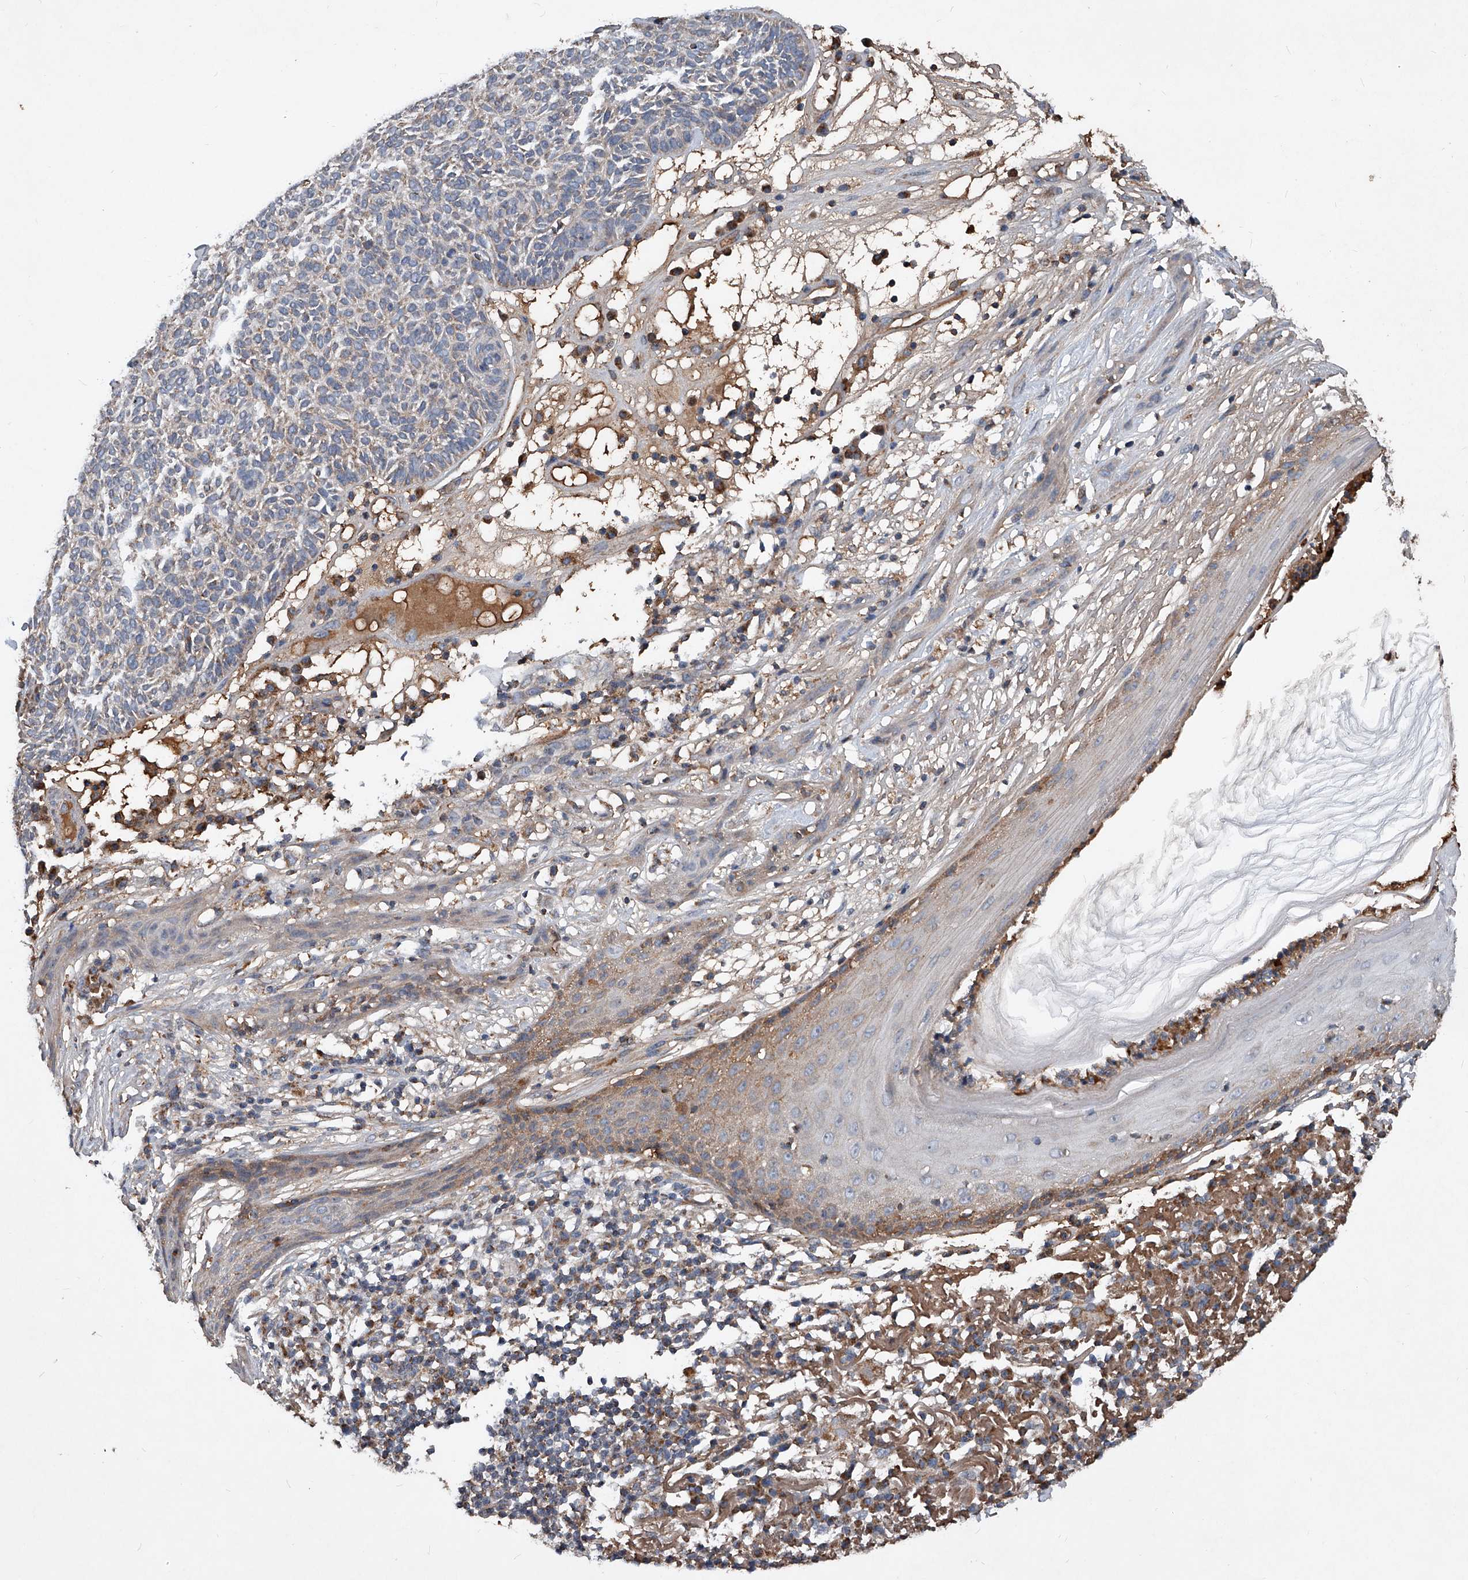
{"staining": {"intensity": "weak", "quantity": "<25%", "location": "cytoplasmic/membranous"}, "tissue": "skin cancer", "cell_type": "Tumor cells", "image_type": "cancer", "snomed": [{"axis": "morphology", "description": "Squamous cell carcinoma, NOS"}, {"axis": "topography", "description": "Skin"}], "caption": "Micrograph shows no protein expression in tumor cells of skin squamous cell carcinoma tissue. (Brightfield microscopy of DAB (3,3'-diaminobenzidine) immunohistochemistry at high magnification).", "gene": "SDHA", "patient": {"sex": "female", "age": 90}}